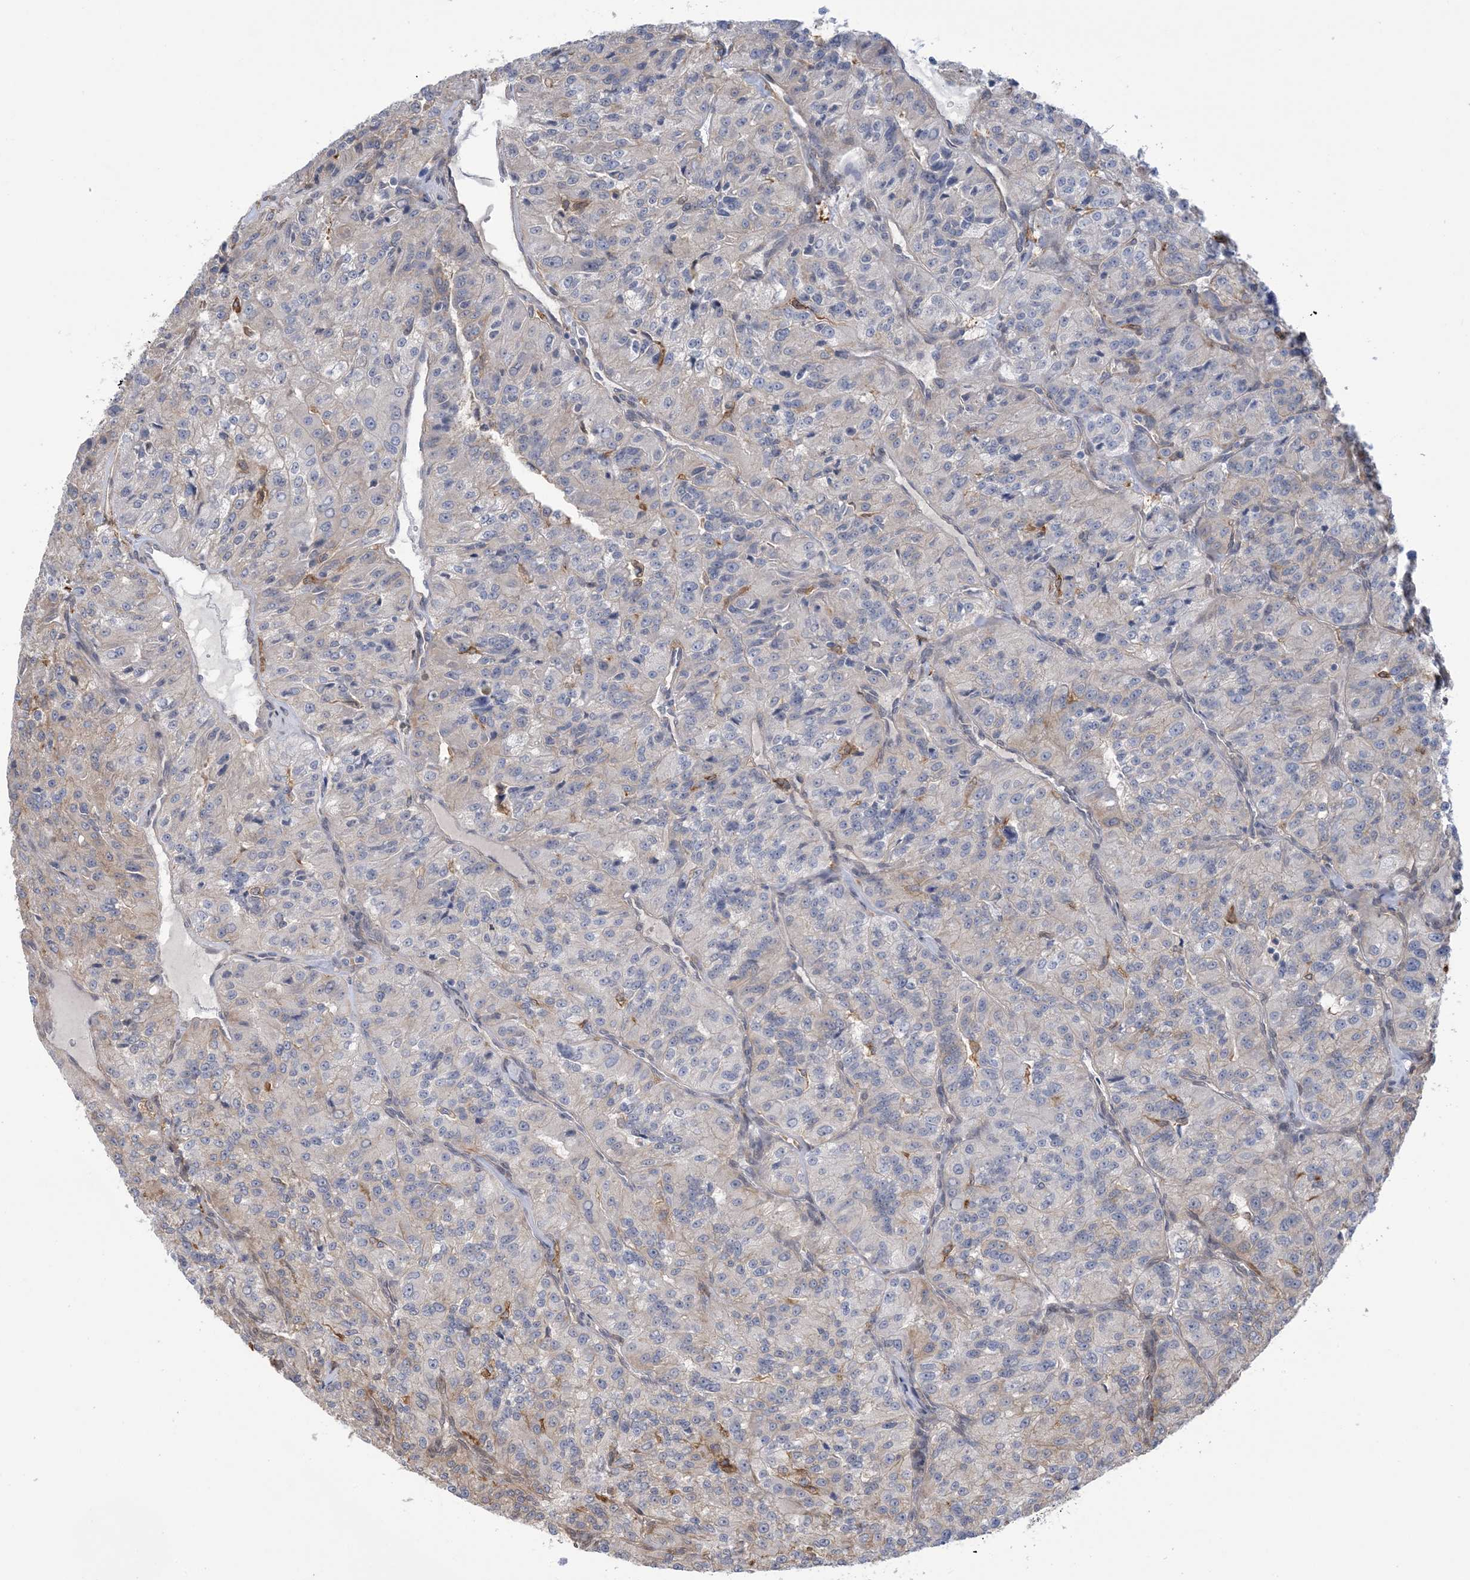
{"staining": {"intensity": "negative", "quantity": "none", "location": "none"}, "tissue": "renal cancer", "cell_type": "Tumor cells", "image_type": "cancer", "snomed": [{"axis": "morphology", "description": "Adenocarcinoma, NOS"}, {"axis": "topography", "description": "Kidney"}], "caption": "This is an IHC micrograph of human renal cancer (adenocarcinoma). There is no positivity in tumor cells.", "gene": "ZNF8", "patient": {"sex": "female", "age": 63}}